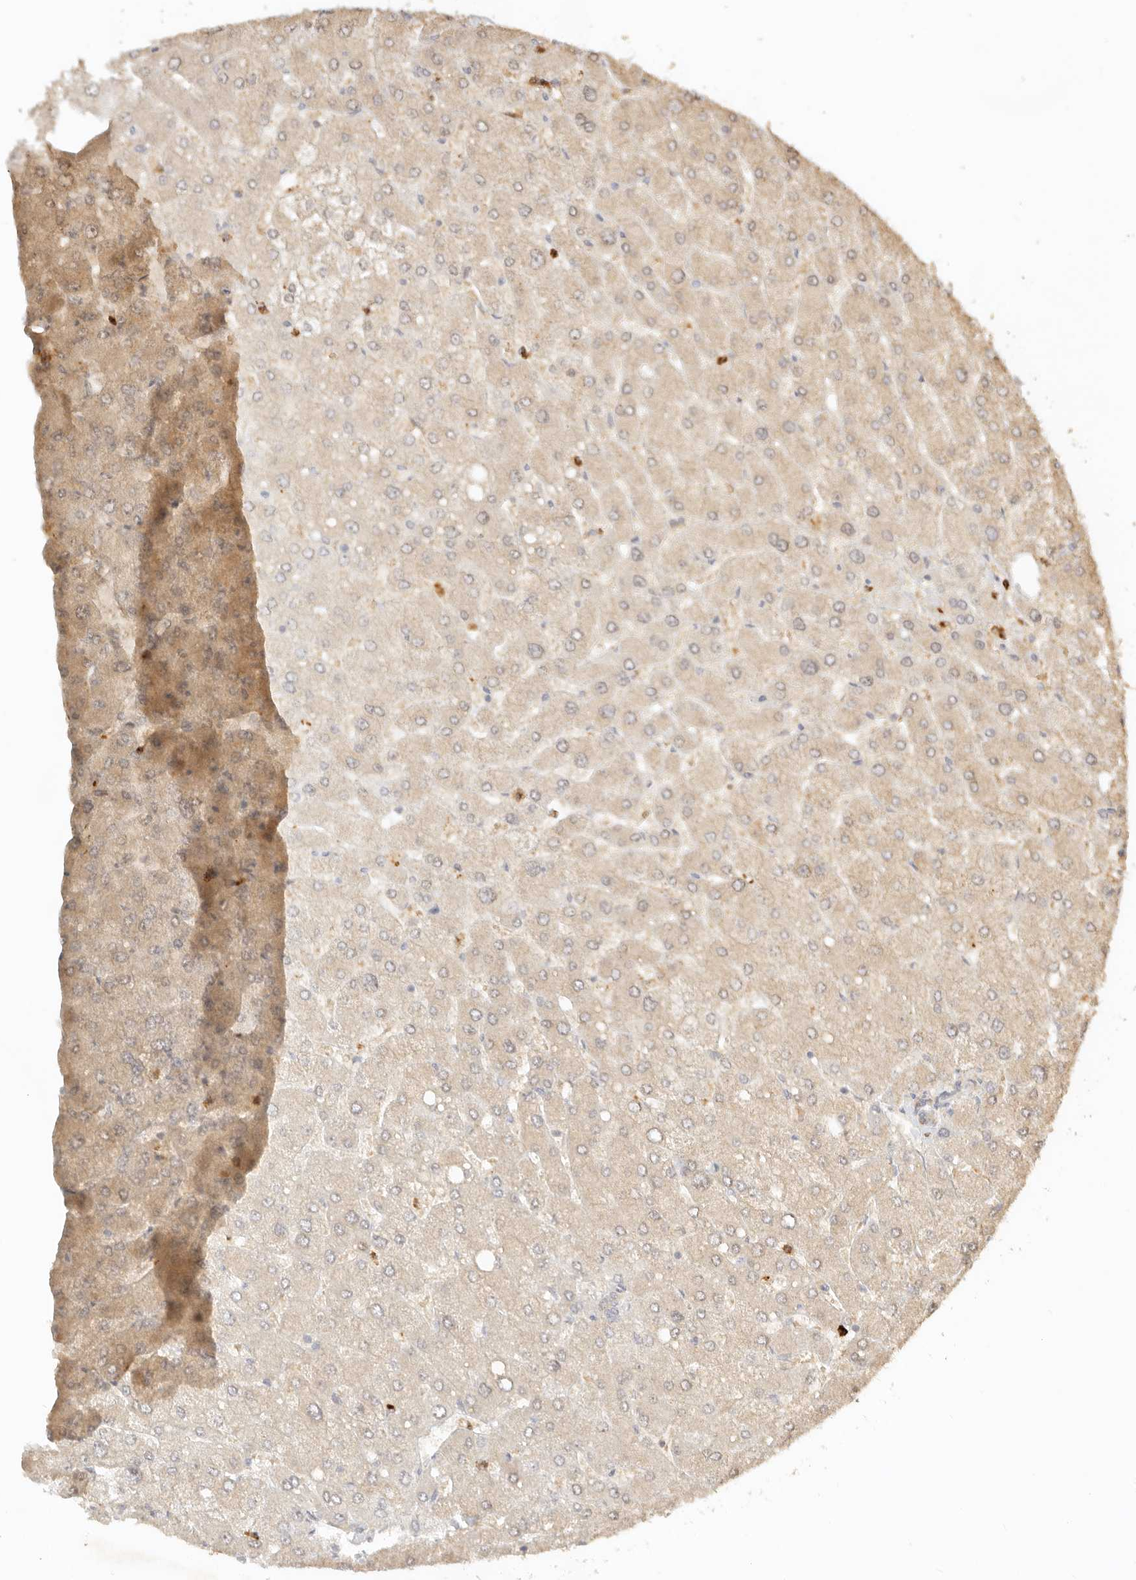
{"staining": {"intensity": "weak", "quantity": ">75%", "location": "cytoplasmic/membranous"}, "tissue": "liver", "cell_type": "Cholangiocytes", "image_type": "normal", "snomed": [{"axis": "morphology", "description": "Normal tissue, NOS"}, {"axis": "topography", "description": "Liver"}], "caption": "Cholangiocytes demonstrate low levels of weak cytoplasmic/membranous expression in approximately >75% of cells in unremarkable human liver.", "gene": "KIF2B", "patient": {"sex": "male", "age": 55}}